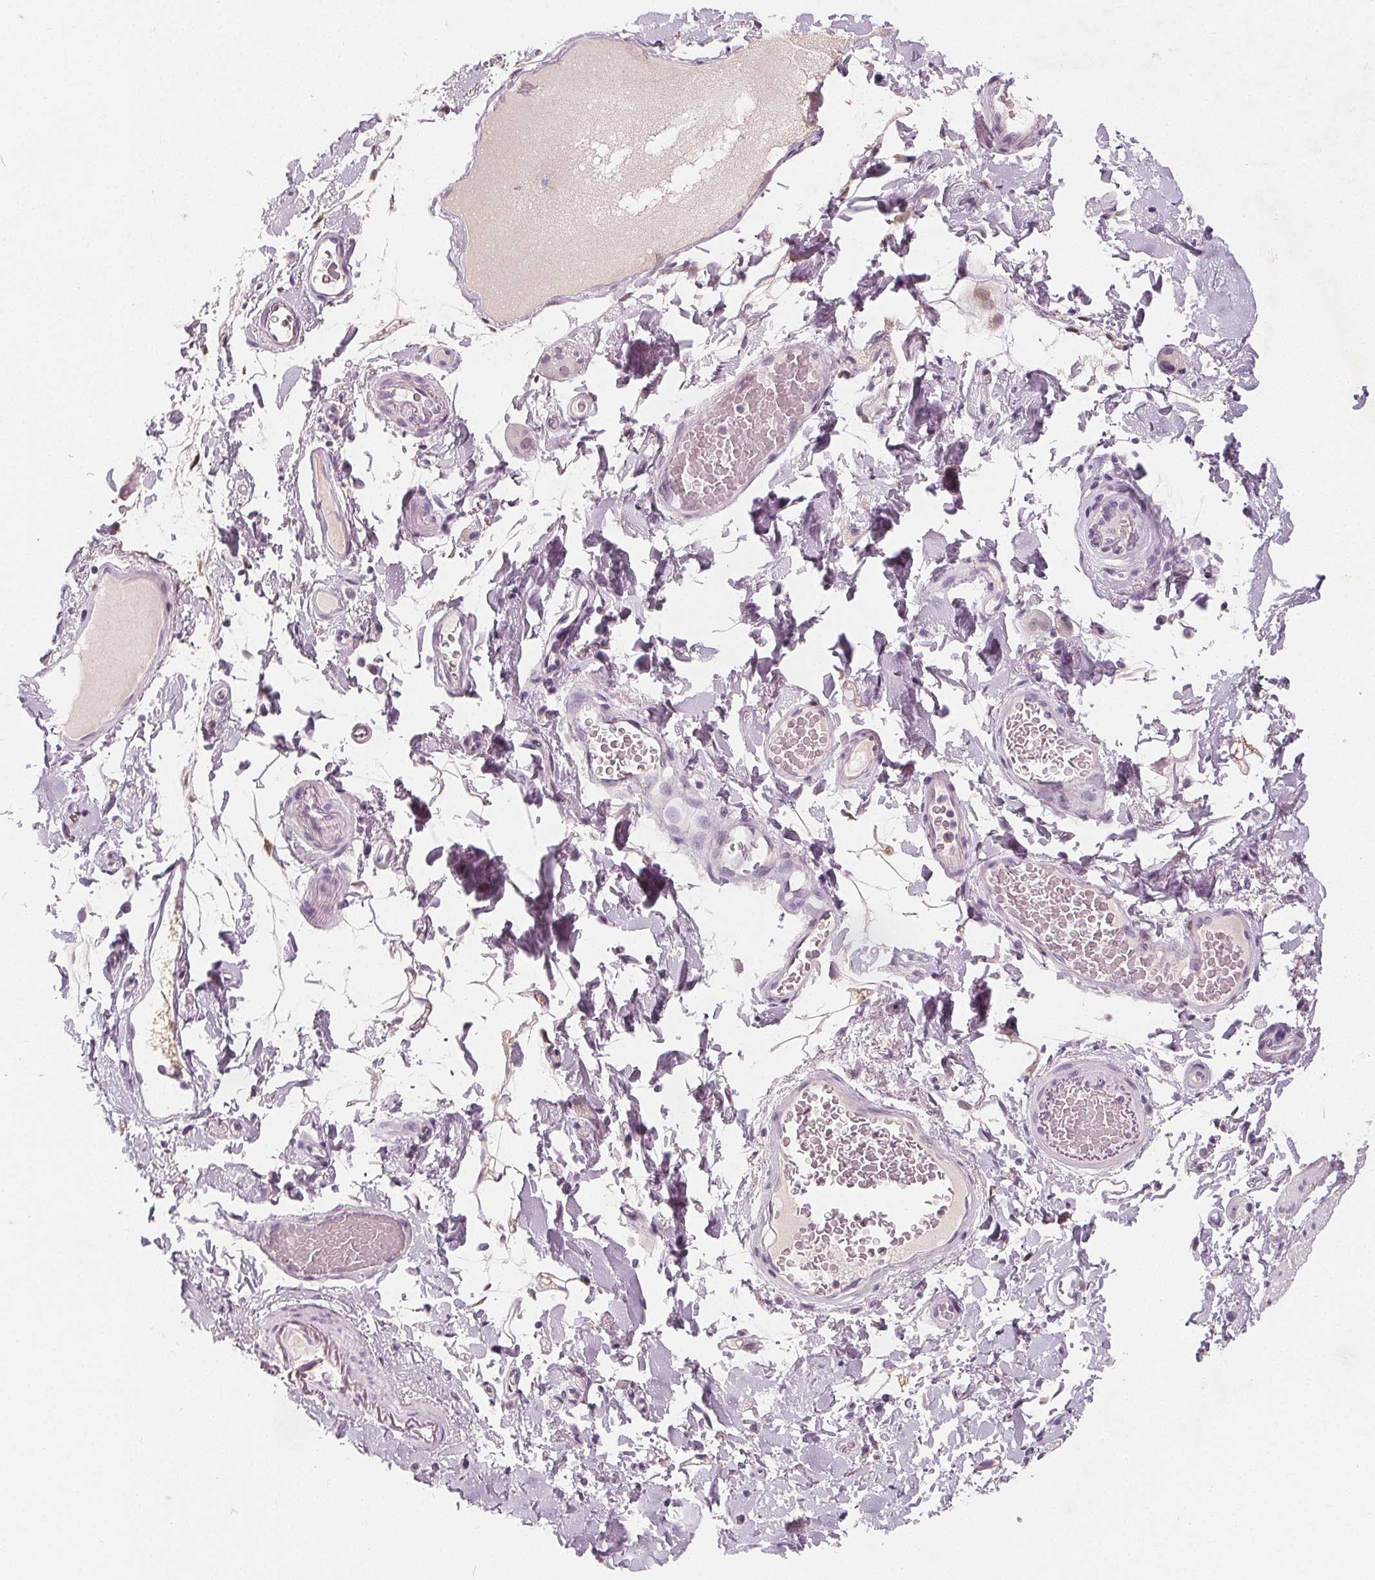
{"staining": {"intensity": "negative", "quantity": "none", "location": "none"}, "tissue": "smooth muscle", "cell_type": "Smooth muscle cells", "image_type": "normal", "snomed": [{"axis": "morphology", "description": "Normal tissue, NOS"}, {"axis": "topography", "description": "Smooth muscle"}, {"axis": "topography", "description": "Colon"}], "caption": "An immunohistochemistry (IHC) image of unremarkable smooth muscle is shown. There is no staining in smooth muscle cells of smooth muscle.", "gene": "DBX2", "patient": {"sex": "male", "age": 73}}